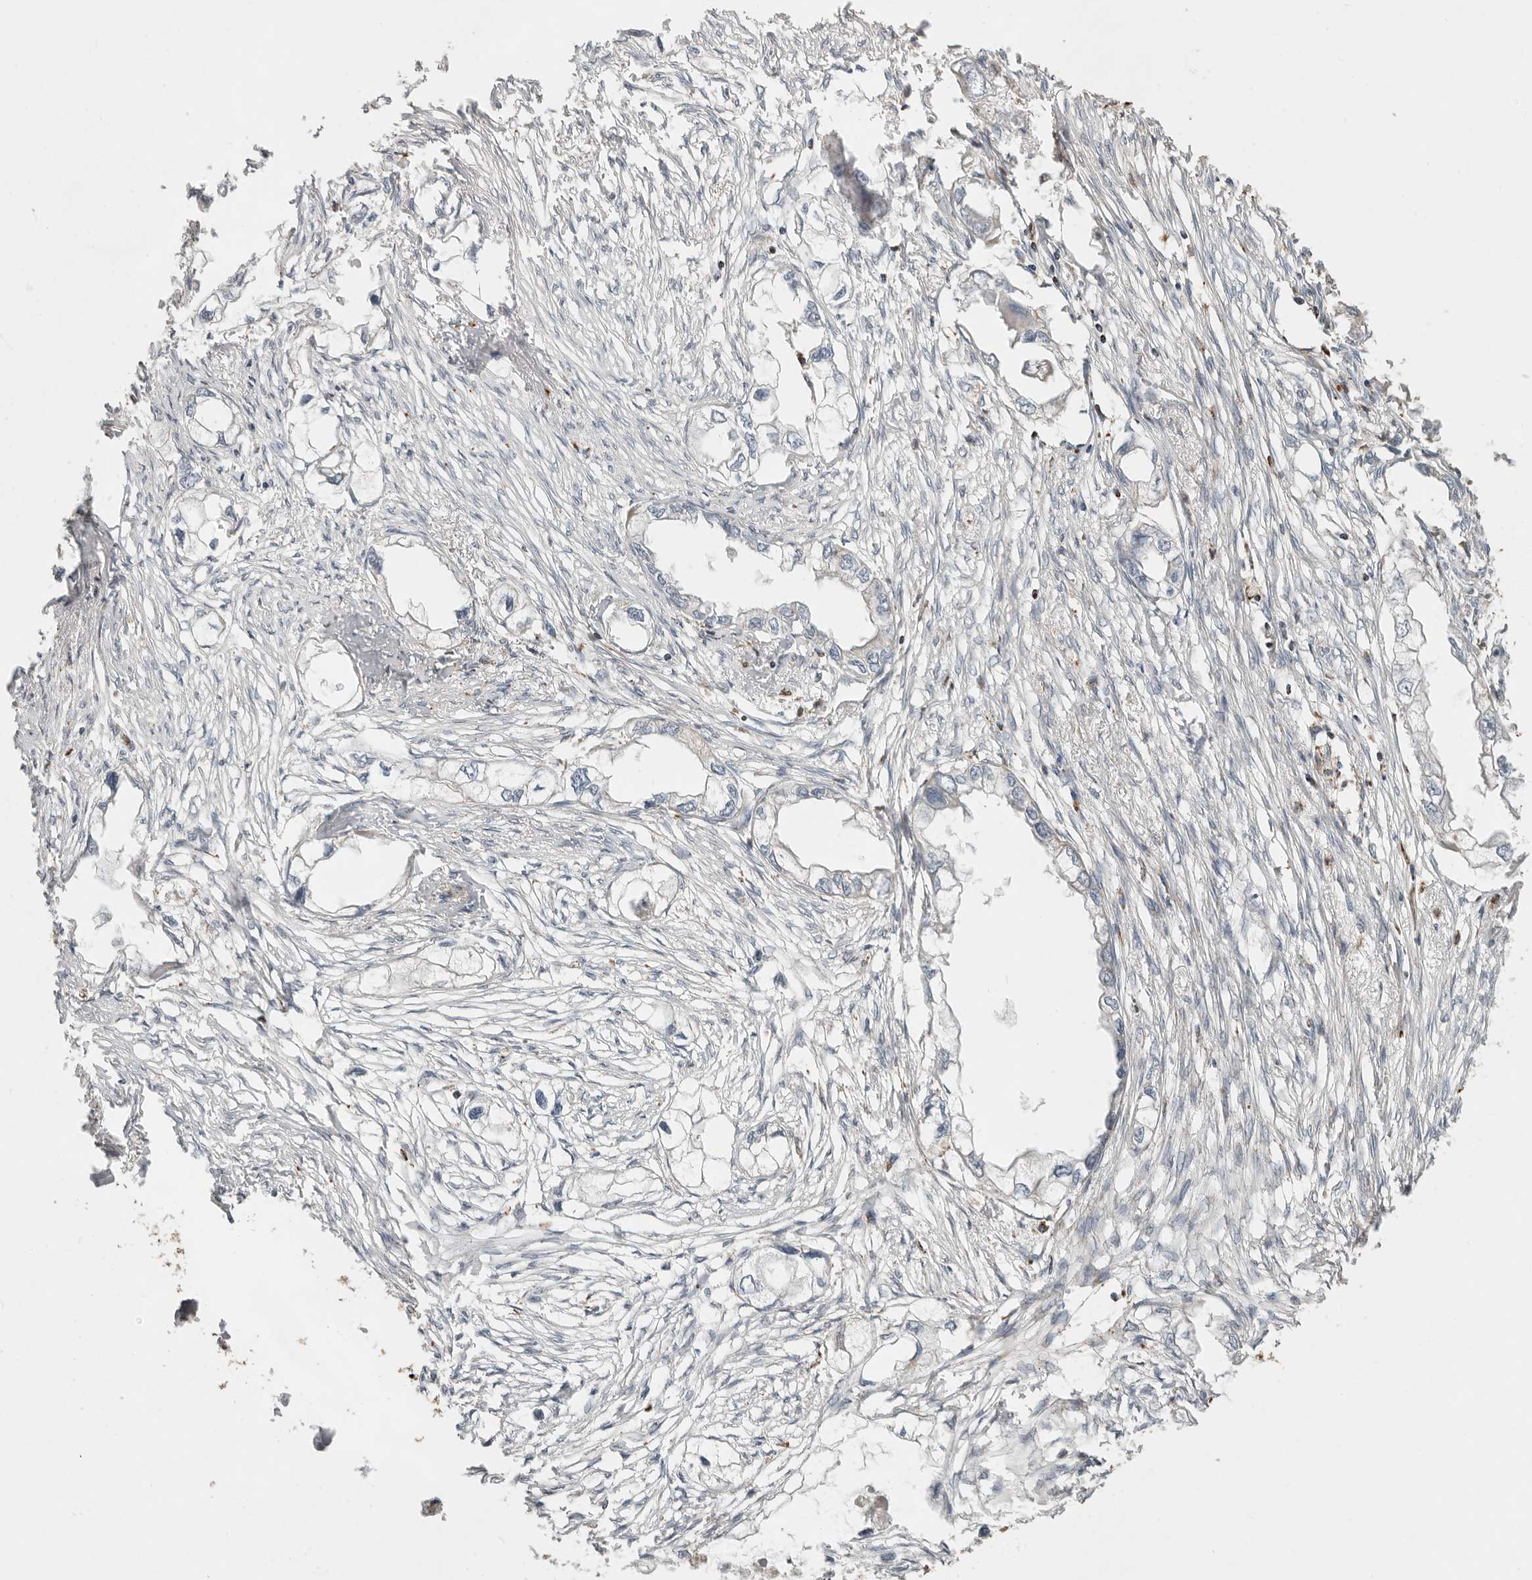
{"staining": {"intensity": "negative", "quantity": "none", "location": "none"}, "tissue": "endometrial cancer", "cell_type": "Tumor cells", "image_type": "cancer", "snomed": [{"axis": "morphology", "description": "Adenocarcinoma, NOS"}, {"axis": "morphology", "description": "Adenocarcinoma, metastatic, NOS"}, {"axis": "topography", "description": "Adipose tissue"}, {"axis": "topography", "description": "Endometrium"}], "caption": "High magnification brightfield microscopy of metastatic adenocarcinoma (endometrial) stained with DAB (3,3'-diaminobenzidine) (brown) and counterstained with hematoxylin (blue): tumor cells show no significant expression.", "gene": "ARHGEF10L", "patient": {"sex": "female", "age": 67}}